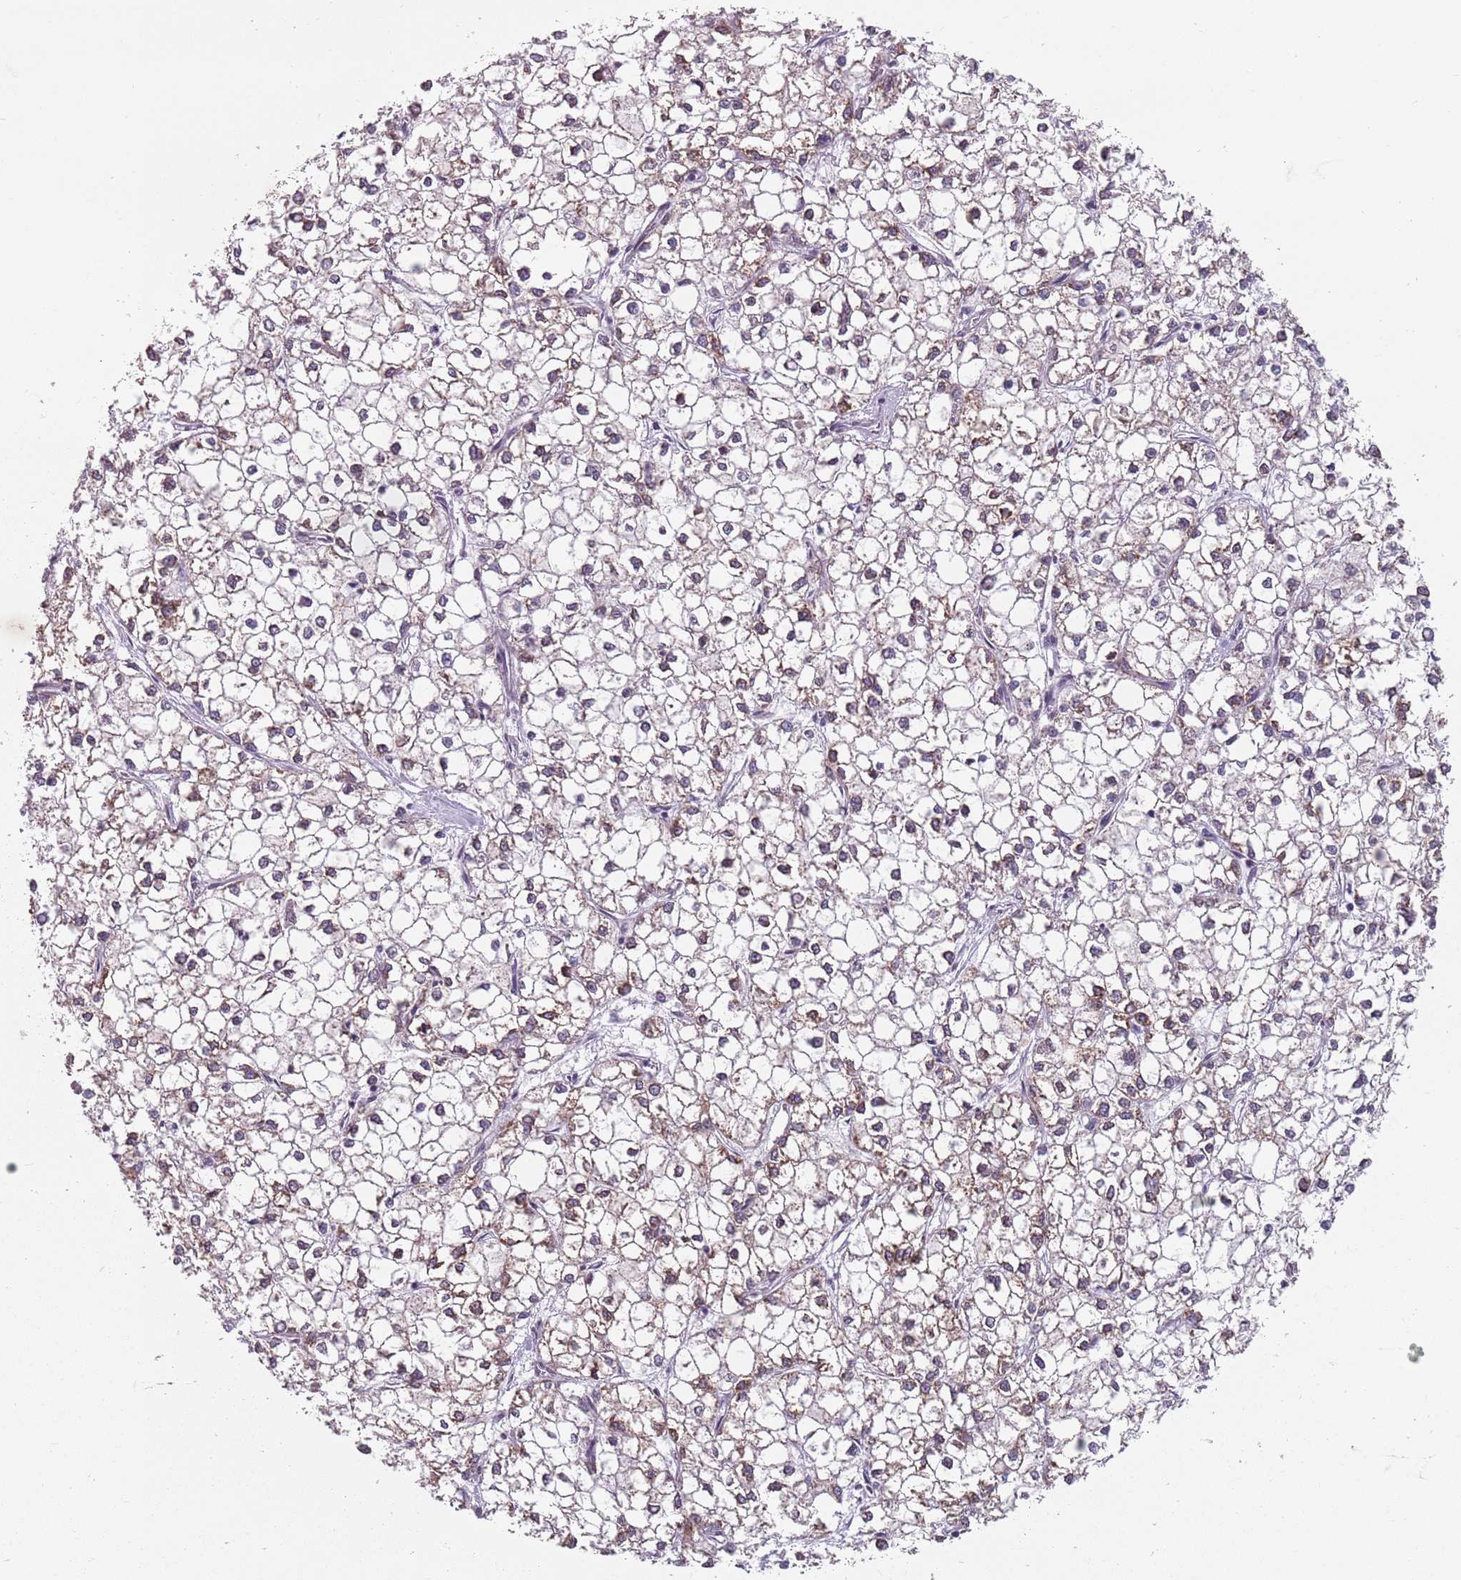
{"staining": {"intensity": "weak", "quantity": ">75%", "location": "cytoplasmic/membranous"}, "tissue": "liver cancer", "cell_type": "Tumor cells", "image_type": "cancer", "snomed": [{"axis": "morphology", "description": "Carcinoma, Hepatocellular, NOS"}, {"axis": "topography", "description": "Liver"}], "caption": "Liver cancer (hepatocellular carcinoma) stained for a protein (brown) shows weak cytoplasmic/membranous positive expression in about >75% of tumor cells.", "gene": "TMC4", "patient": {"sex": "female", "age": 43}}